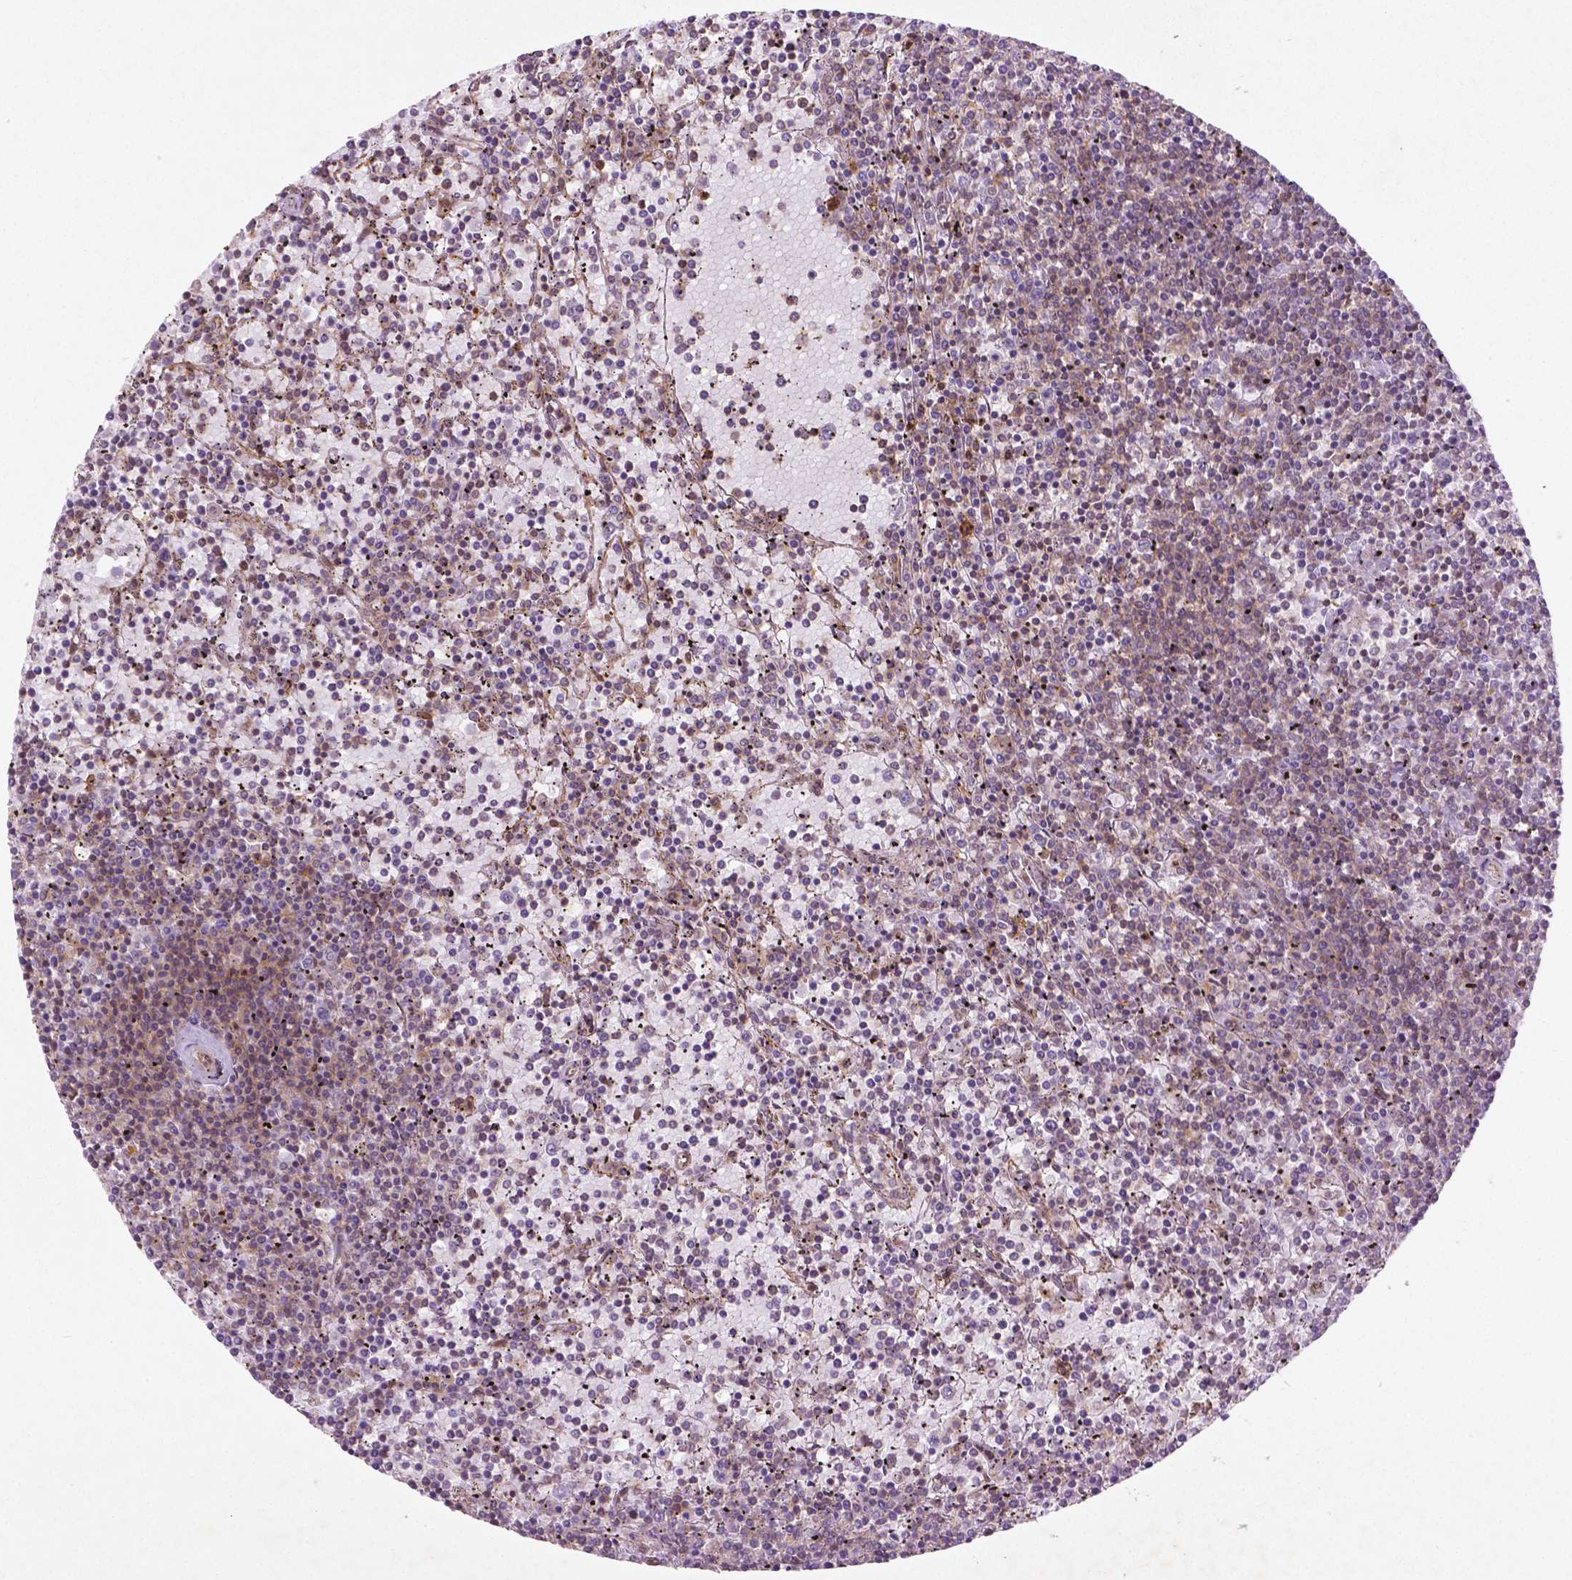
{"staining": {"intensity": "negative", "quantity": "none", "location": "none"}, "tissue": "lymphoma", "cell_type": "Tumor cells", "image_type": "cancer", "snomed": [{"axis": "morphology", "description": "Malignant lymphoma, non-Hodgkin's type, Low grade"}, {"axis": "topography", "description": "Spleen"}], "caption": "Human malignant lymphoma, non-Hodgkin's type (low-grade) stained for a protein using immunohistochemistry shows no staining in tumor cells.", "gene": "TCHP", "patient": {"sex": "female", "age": 77}}